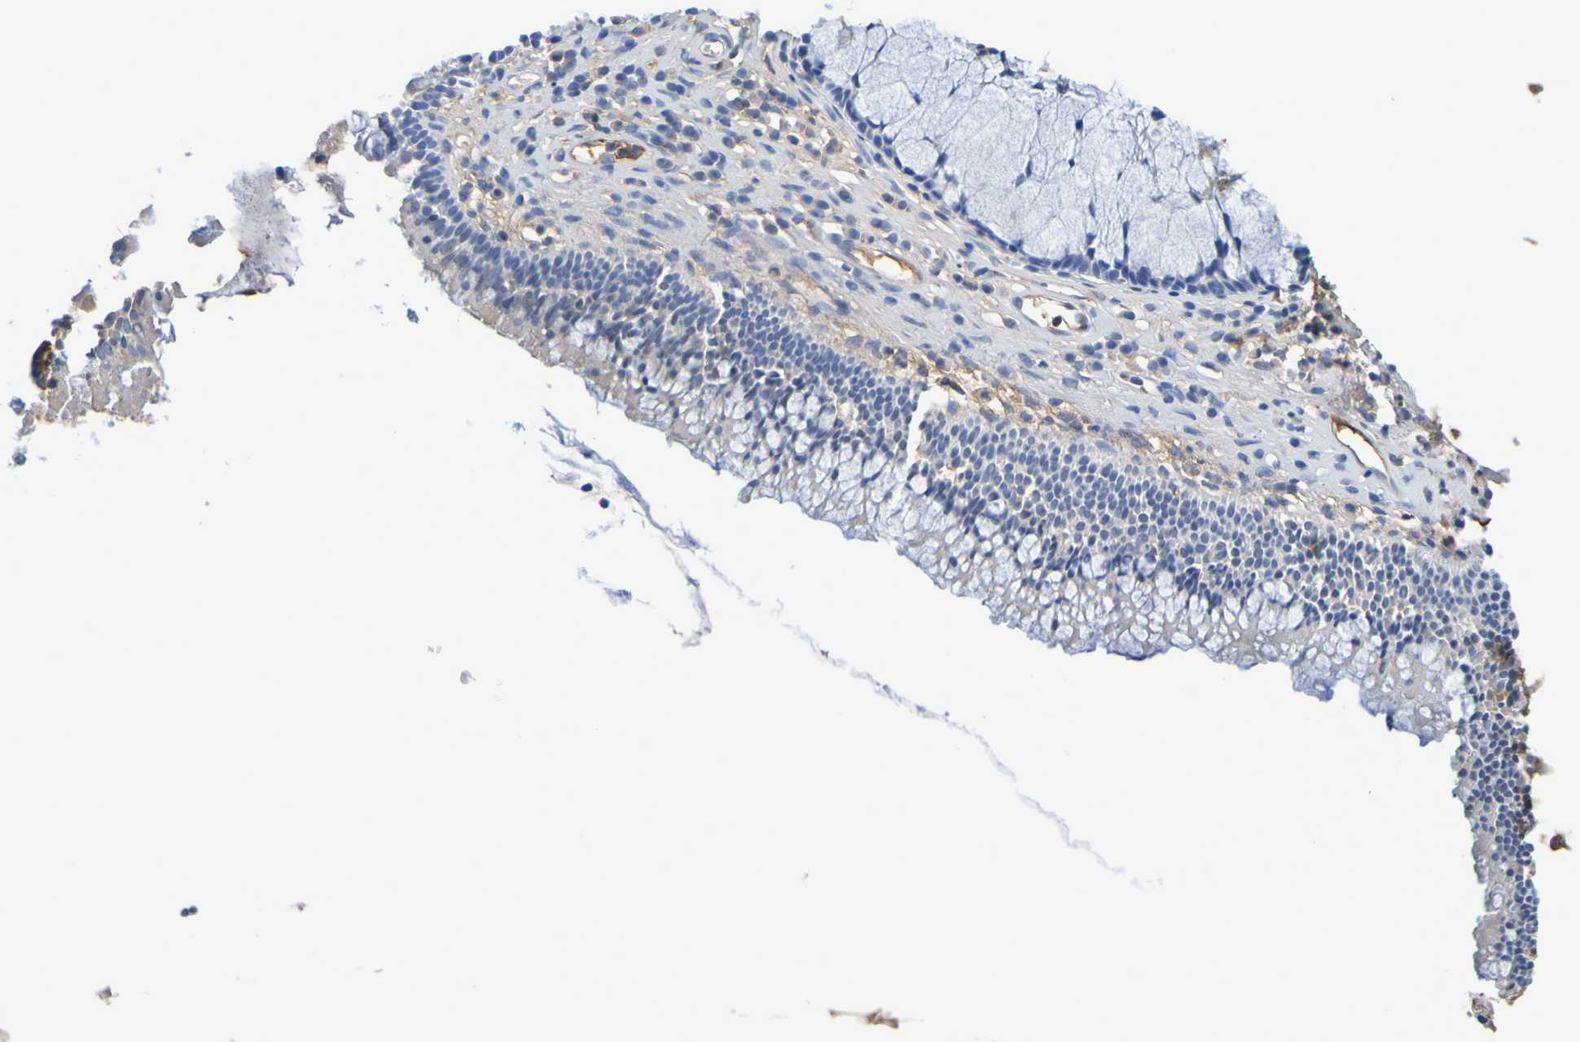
{"staining": {"intensity": "weak", "quantity": "25%-75%", "location": "cytoplasmic/membranous"}, "tissue": "nasopharynx", "cell_type": "Respiratory epithelial cells", "image_type": "normal", "snomed": [{"axis": "morphology", "description": "Normal tissue, NOS"}, {"axis": "topography", "description": "Nasopharynx"}], "caption": "Immunohistochemical staining of normal human nasopharynx displays weak cytoplasmic/membranous protein expression in about 25%-75% of respiratory epithelial cells.", "gene": "GAB3", "patient": {"sex": "female", "age": 51}}